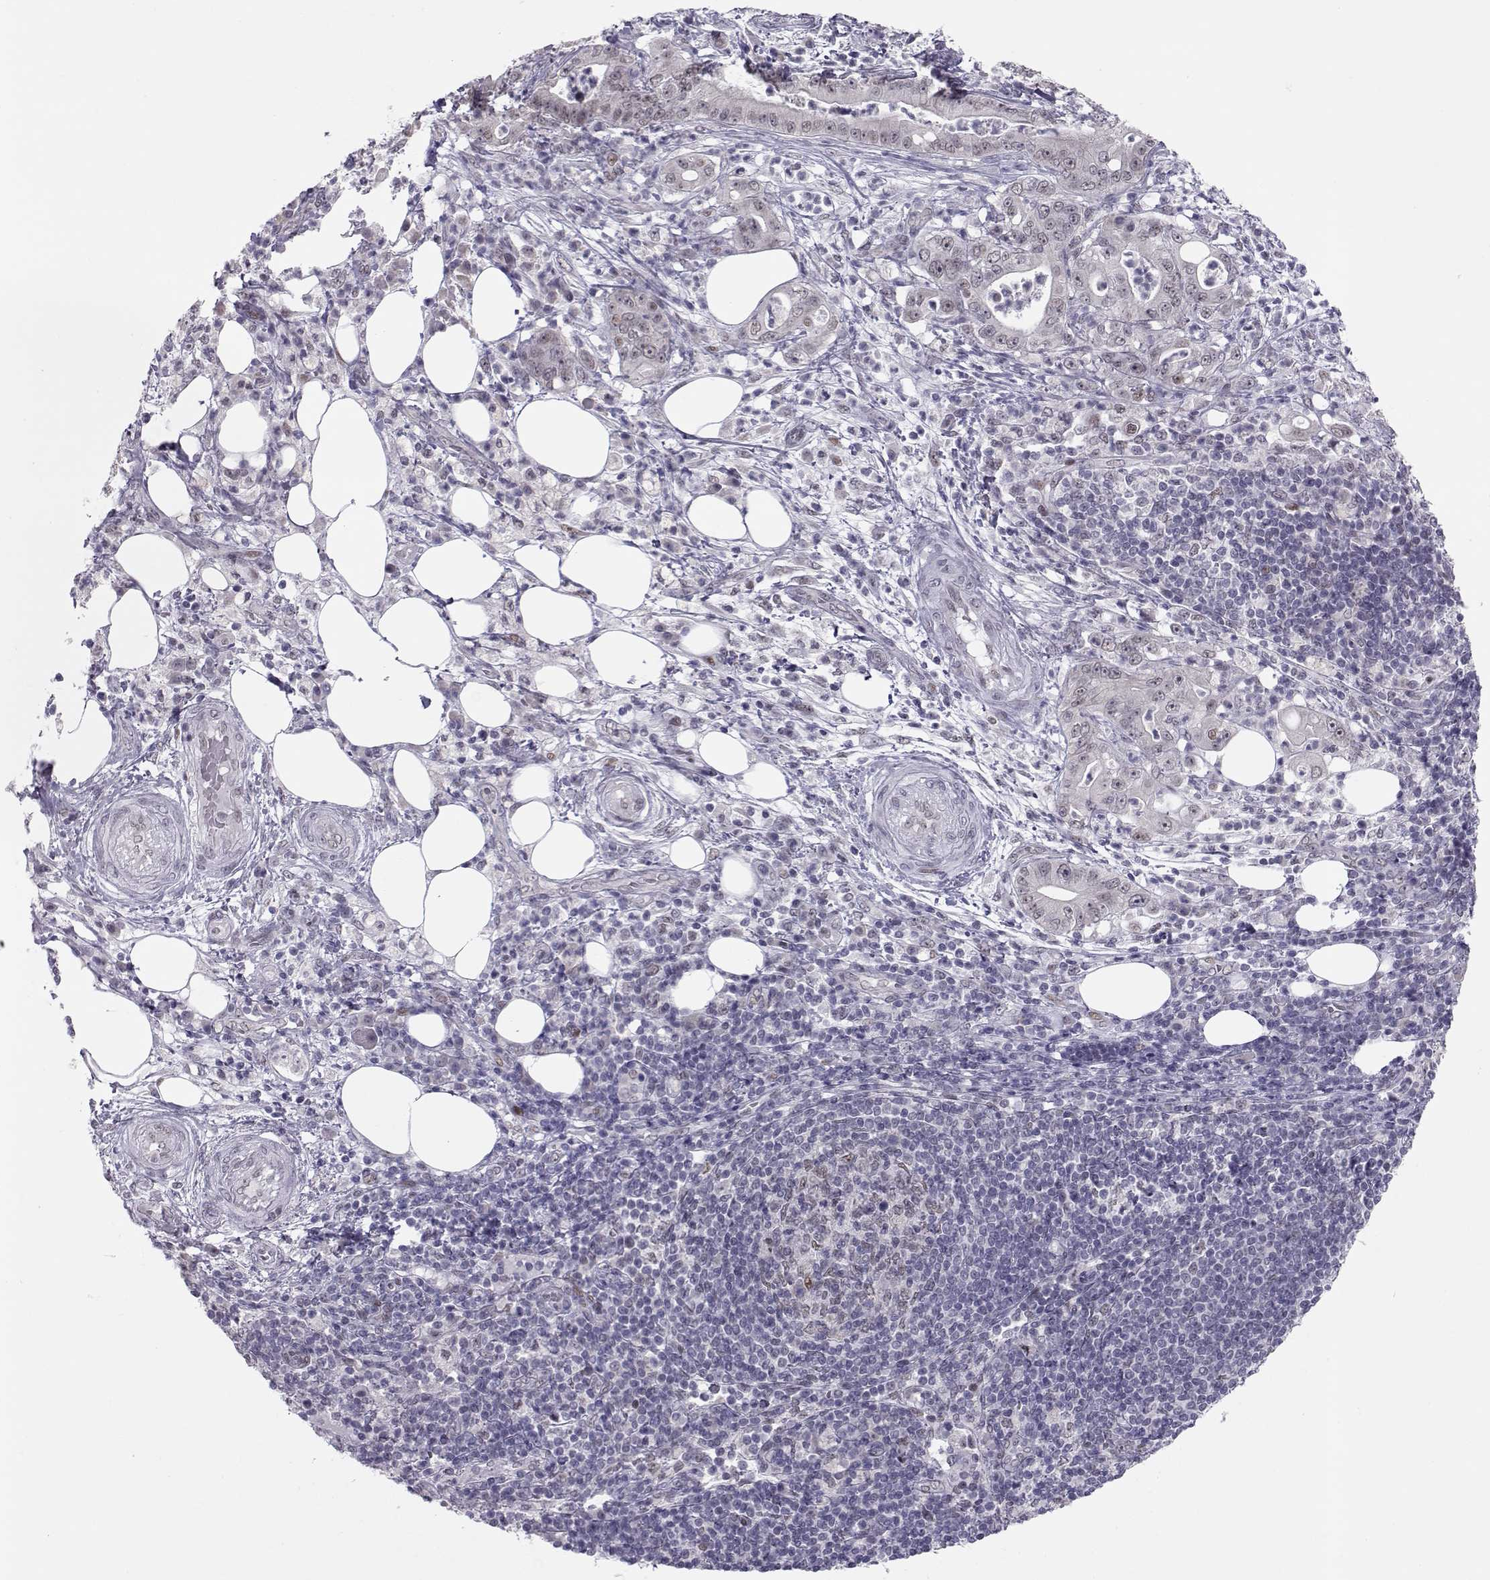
{"staining": {"intensity": "negative", "quantity": "none", "location": "none"}, "tissue": "pancreatic cancer", "cell_type": "Tumor cells", "image_type": "cancer", "snomed": [{"axis": "morphology", "description": "Adenocarcinoma, NOS"}, {"axis": "topography", "description": "Pancreas"}], "caption": "There is no significant staining in tumor cells of pancreatic cancer (adenocarcinoma).", "gene": "SIX6", "patient": {"sex": "male", "age": 71}}